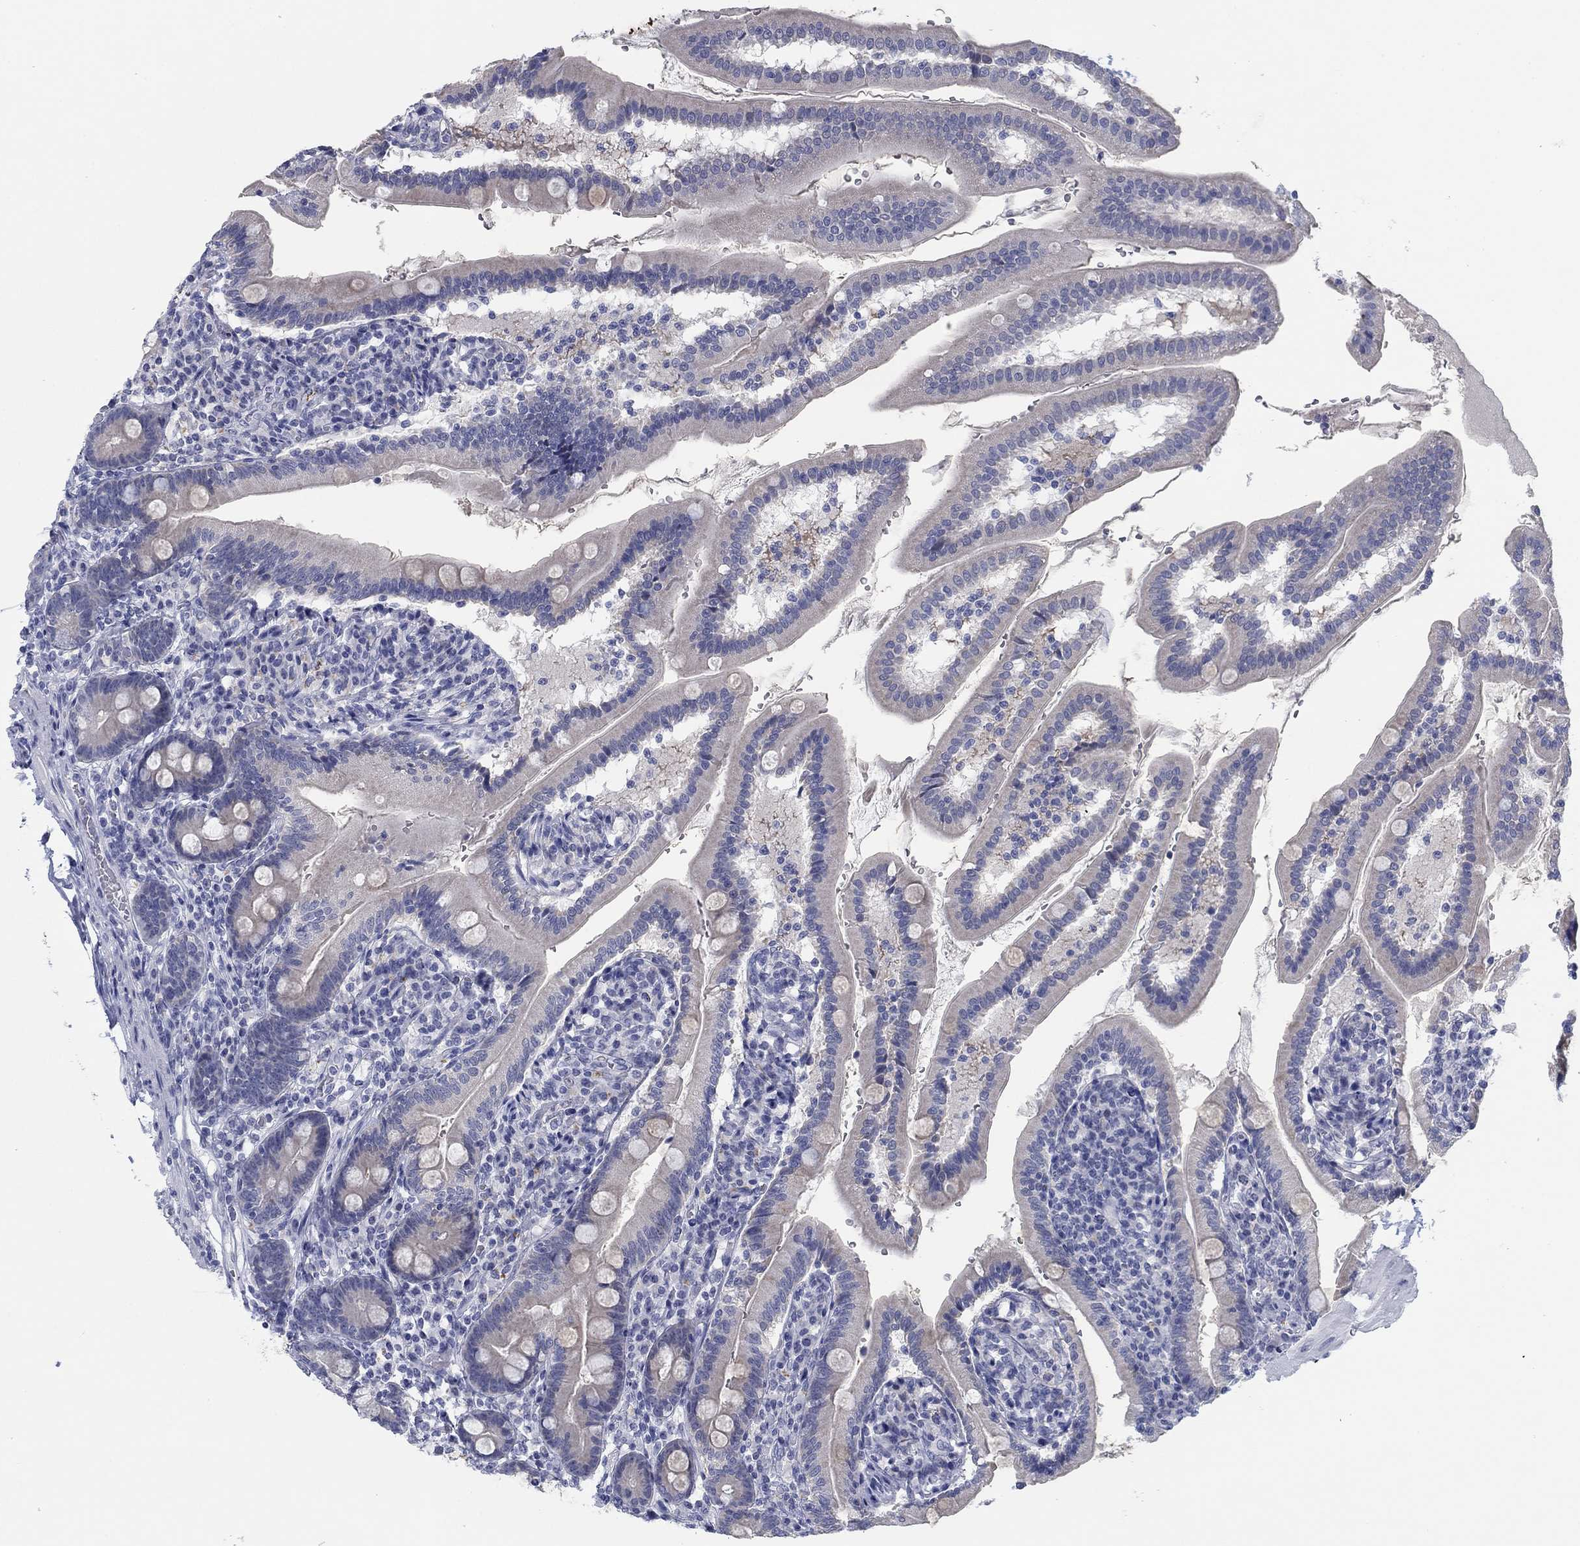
{"staining": {"intensity": "negative", "quantity": "none", "location": "none"}, "tissue": "duodenum", "cell_type": "Glandular cells", "image_type": "normal", "snomed": [{"axis": "morphology", "description": "Normal tissue, NOS"}, {"axis": "topography", "description": "Duodenum"}], "caption": "This is an immunohistochemistry histopathology image of benign human duodenum. There is no staining in glandular cells.", "gene": "DNAL1", "patient": {"sex": "female", "age": 67}}